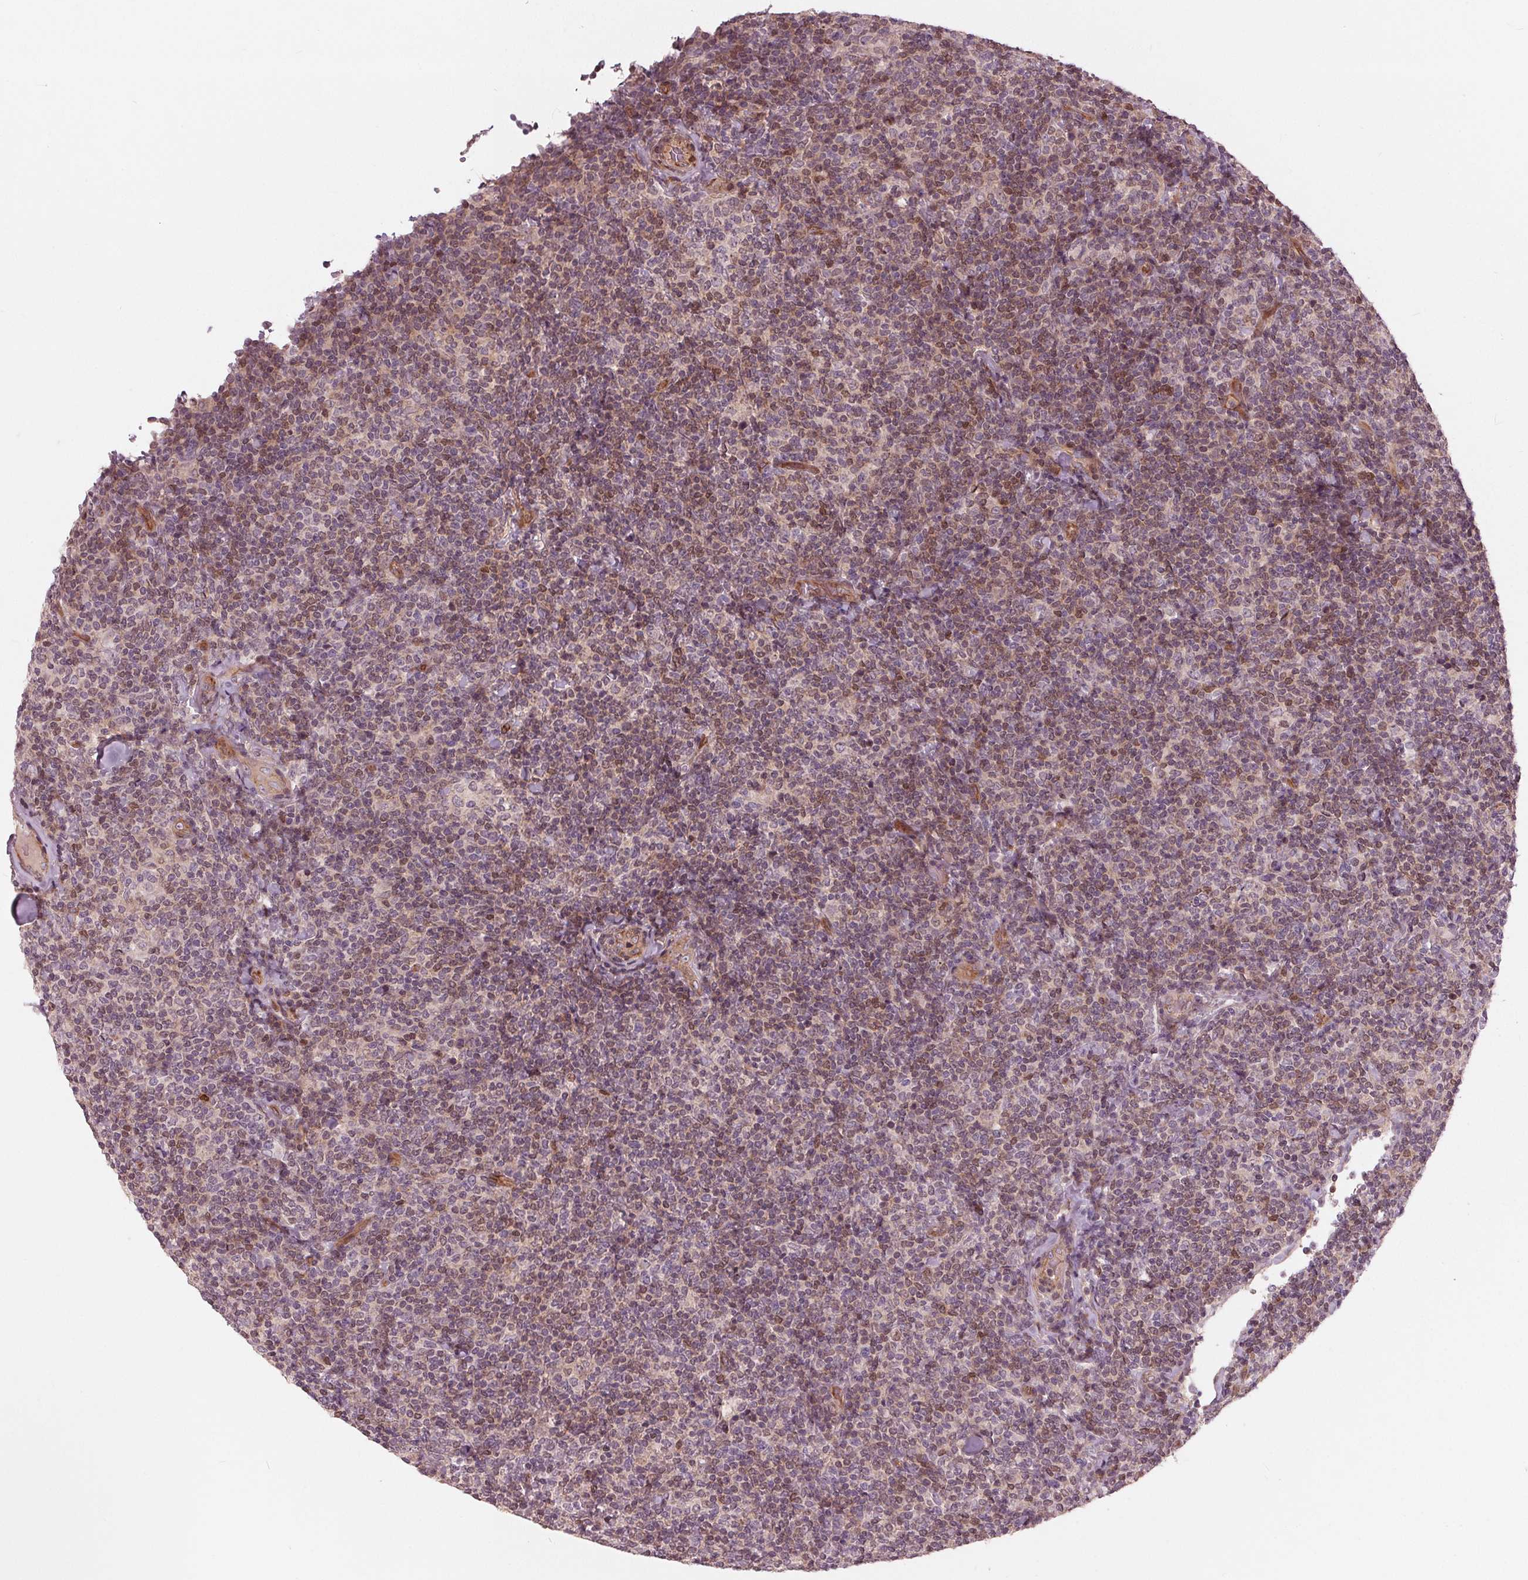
{"staining": {"intensity": "weak", "quantity": "<25%", "location": "nuclear"}, "tissue": "lymphoma", "cell_type": "Tumor cells", "image_type": "cancer", "snomed": [{"axis": "morphology", "description": "Malignant lymphoma, non-Hodgkin's type, Low grade"}, {"axis": "topography", "description": "Lymph node"}], "caption": "The micrograph shows no staining of tumor cells in low-grade malignant lymphoma, non-Hodgkin's type.", "gene": "TXNIP", "patient": {"sex": "female", "age": 56}}